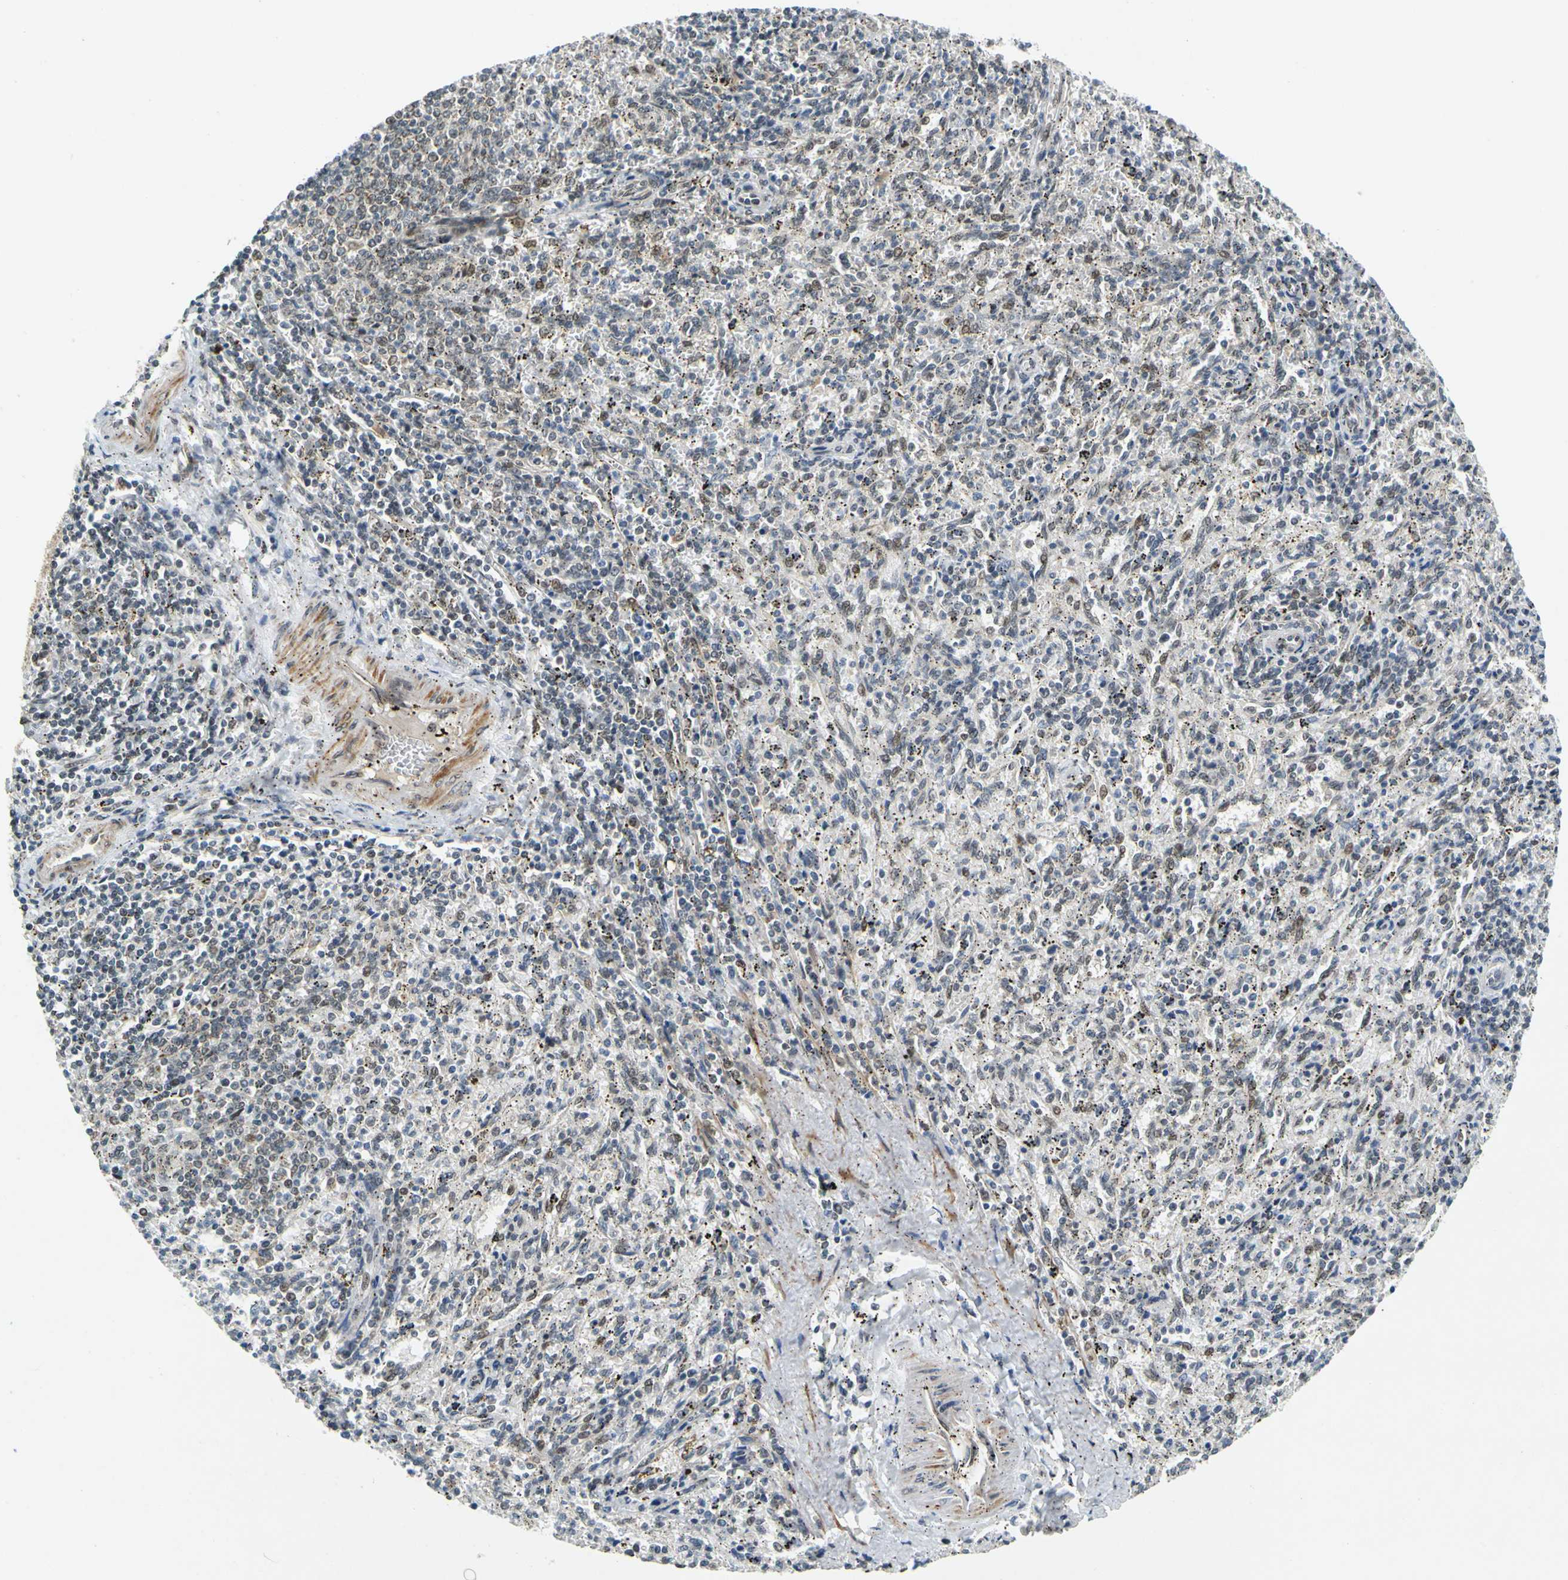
{"staining": {"intensity": "weak", "quantity": "25%-75%", "location": "cytoplasmic/membranous,nuclear"}, "tissue": "spleen", "cell_type": "Cells in red pulp", "image_type": "normal", "snomed": [{"axis": "morphology", "description": "Normal tissue, NOS"}, {"axis": "topography", "description": "Spleen"}], "caption": "Cells in red pulp show low levels of weak cytoplasmic/membranous,nuclear staining in approximately 25%-75% of cells in unremarkable human spleen. (DAB (3,3'-diaminobenzidine) IHC with brightfield microscopy, high magnification).", "gene": "POGZ", "patient": {"sex": "female", "age": 10}}